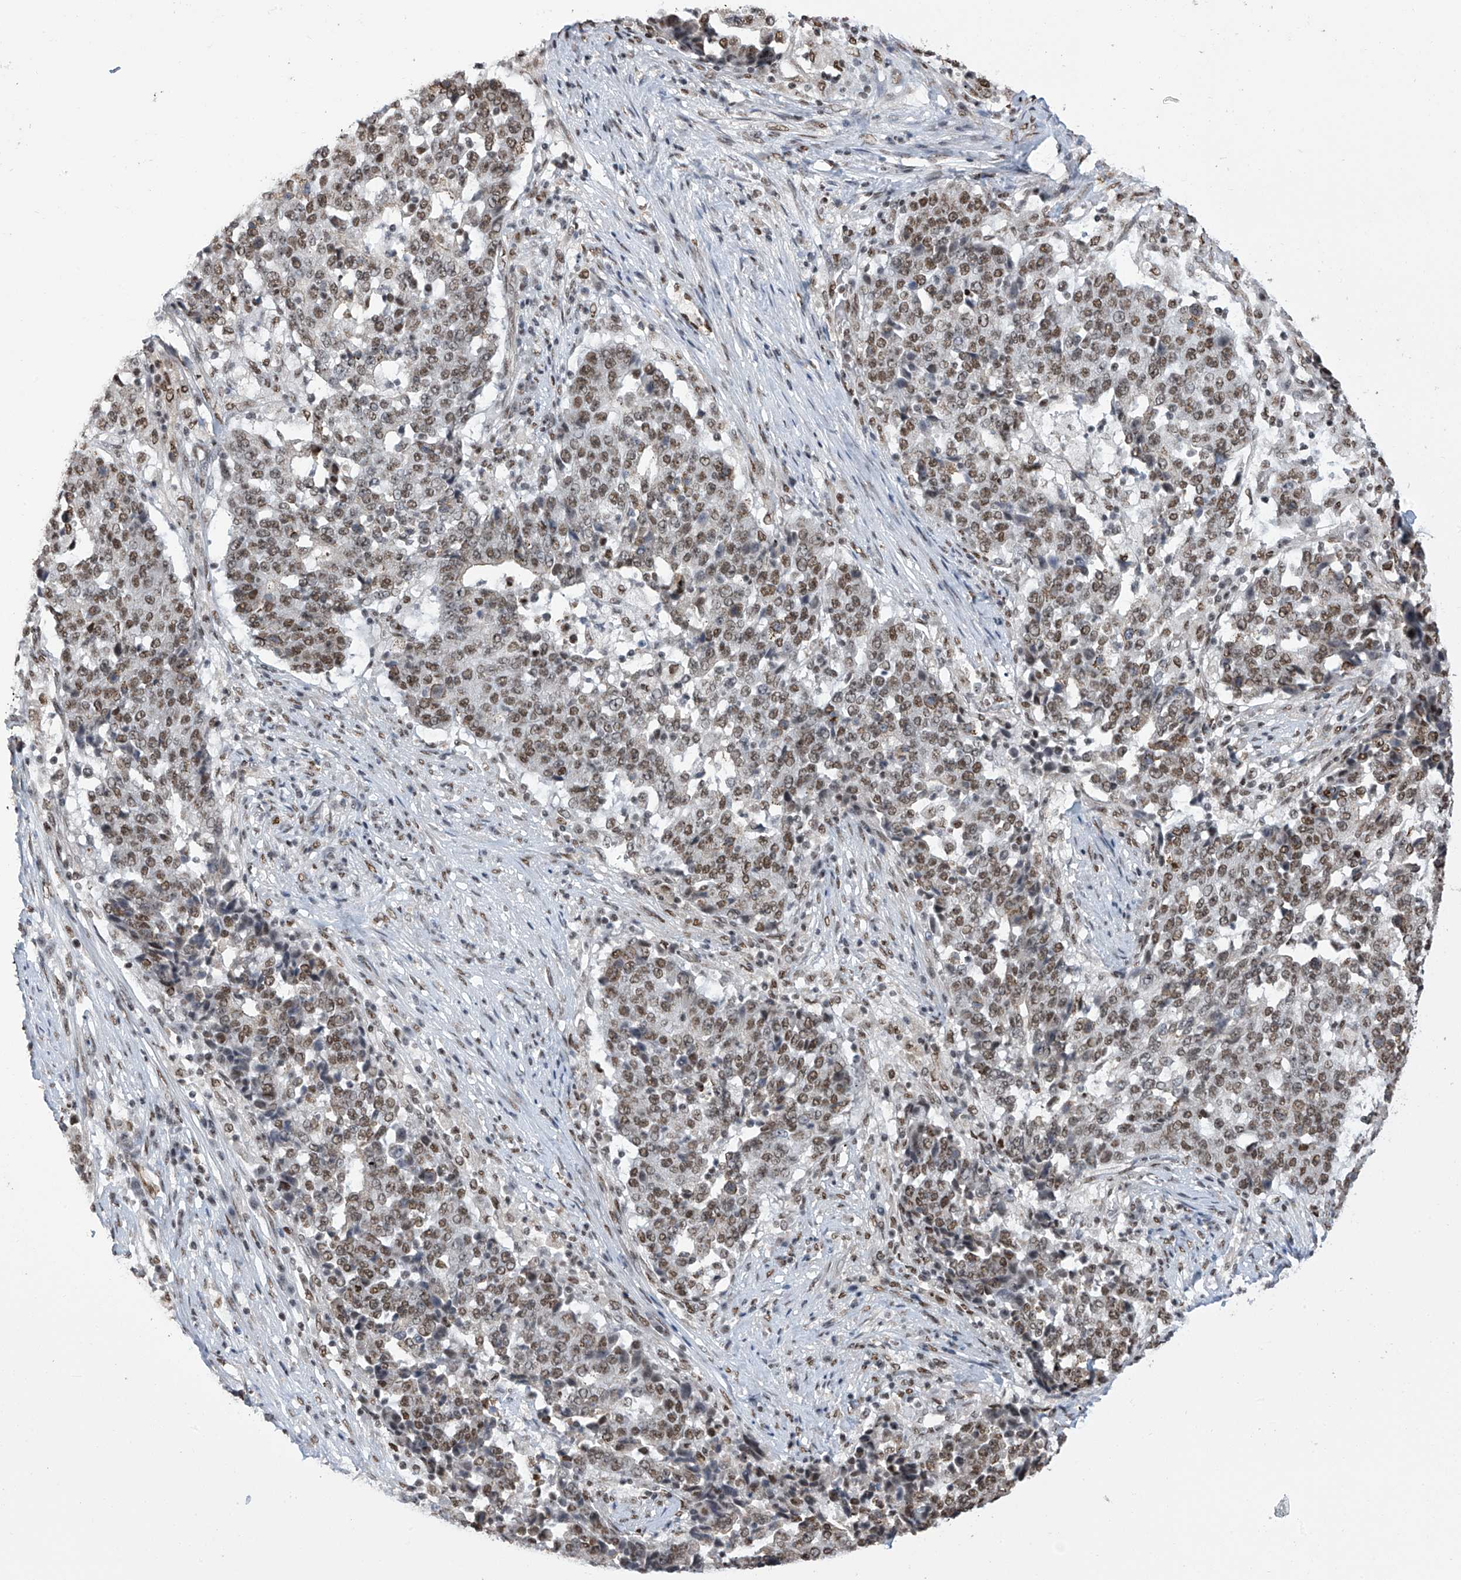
{"staining": {"intensity": "moderate", "quantity": "25%-75%", "location": "nuclear"}, "tissue": "stomach cancer", "cell_type": "Tumor cells", "image_type": "cancer", "snomed": [{"axis": "morphology", "description": "Adenocarcinoma, NOS"}, {"axis": "topography", "description": "Stomach"}], "caption": "Stomach cancer (adenocarcinoma) stained with a brown dye reveals moderate nuclear positive staining in approximately 25%-75% of tumor cells.", "gene": "APLF", "patient": {"sex": "male", "age": 59}}